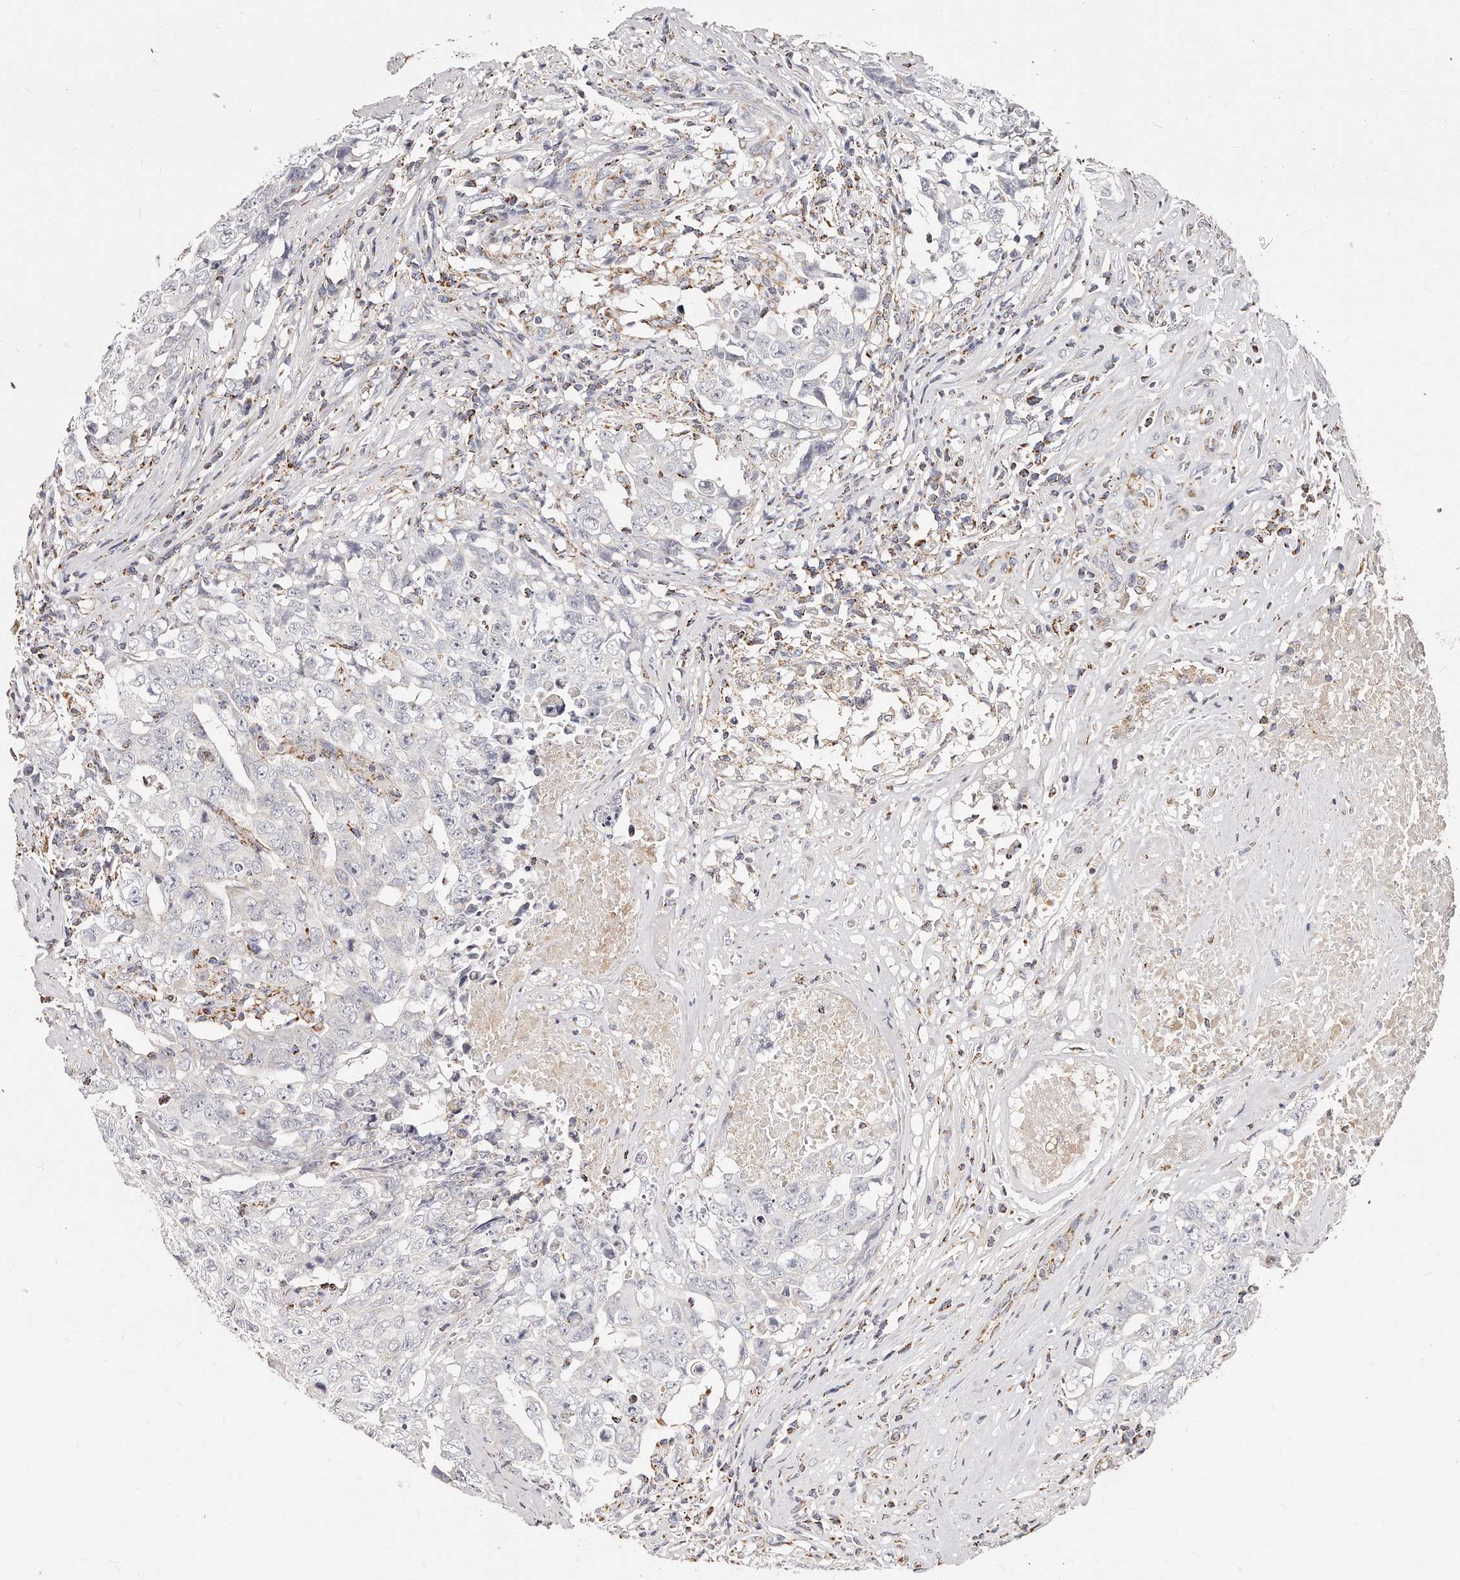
{"staining": {"intensity": "negative", "quantity": "none", "location": "none"}, "tissue": "testis cancer", "cell_type": "Tumor cells", "image_type": "cancer", "snomed": [{"axis": "morphology", "description": "Carcinoma, Embryonal, NOS"}, {"axis": "topography", "description": "Testis"}], "caption": "The immunohistochemistry (IHC) micrograph has no significant staining in tumor cells of testis cancer tissue.", "gene": "RTKN", "patient": {"sex": "male", "age": 26}}